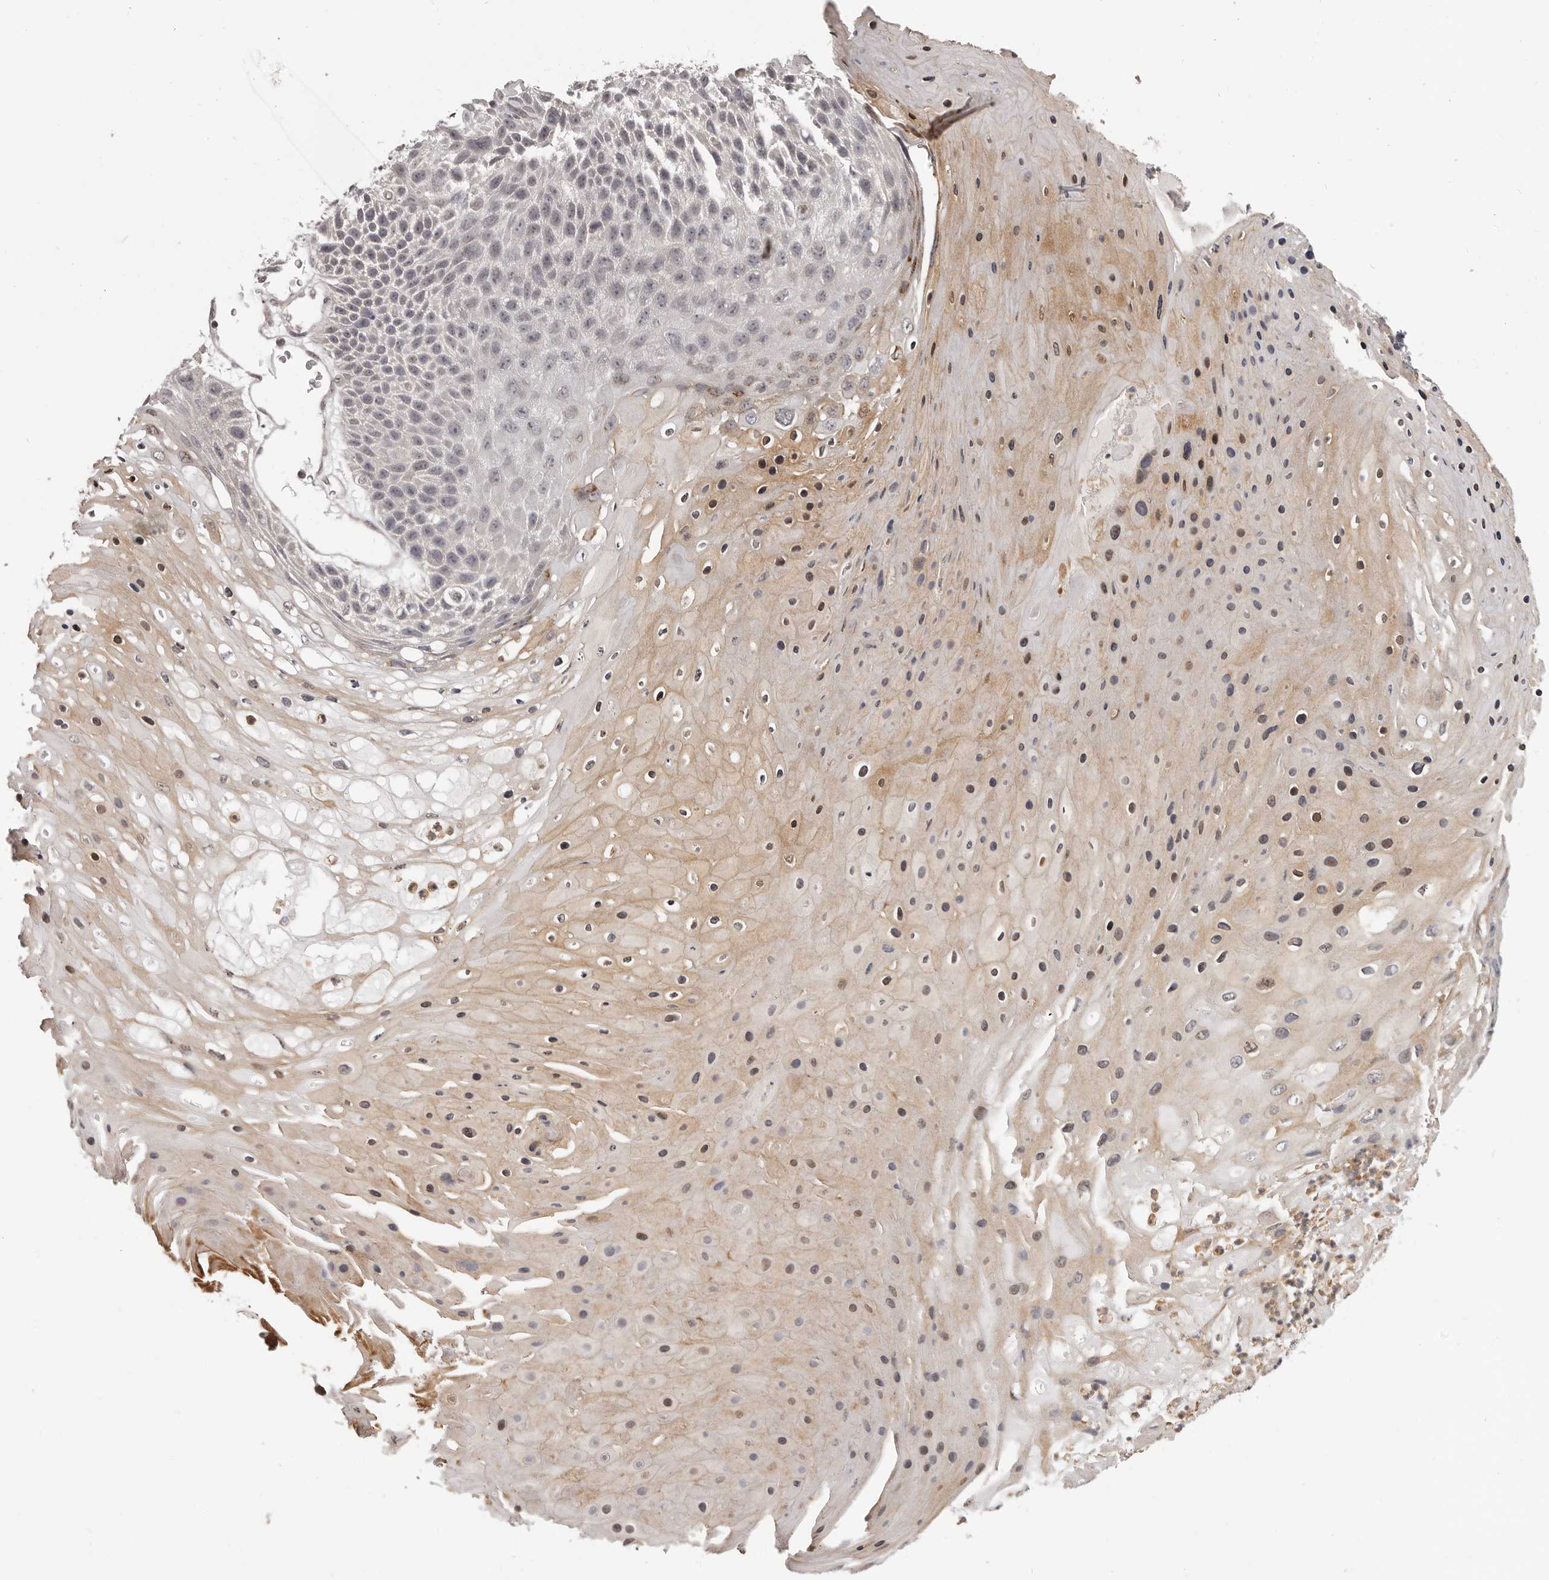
{"staining": {"intensity": "negative", "quantity": "none", "location": "none"}, "tissue": "skin cancer", "cell_type": "Tumor cells", "image_type": "cancer", "snomed": [{"axis": "morphology", "description": "Squamous cell carcinoma, NOS"}, {"axis": "topography", "description": "Skin"}], "caption": "Immunohistochemistry micrograph of neoplastic tissue: human skin squamous cell carcinoma stained with DAB exhibits no significant protein staining in tumor cells. (DAB (3,3'-diaminobenzidine) immunohistochemistry (IHC), high magnification).", "gene": "RNF2", "patient": {"sex": "female", "age": 88}}